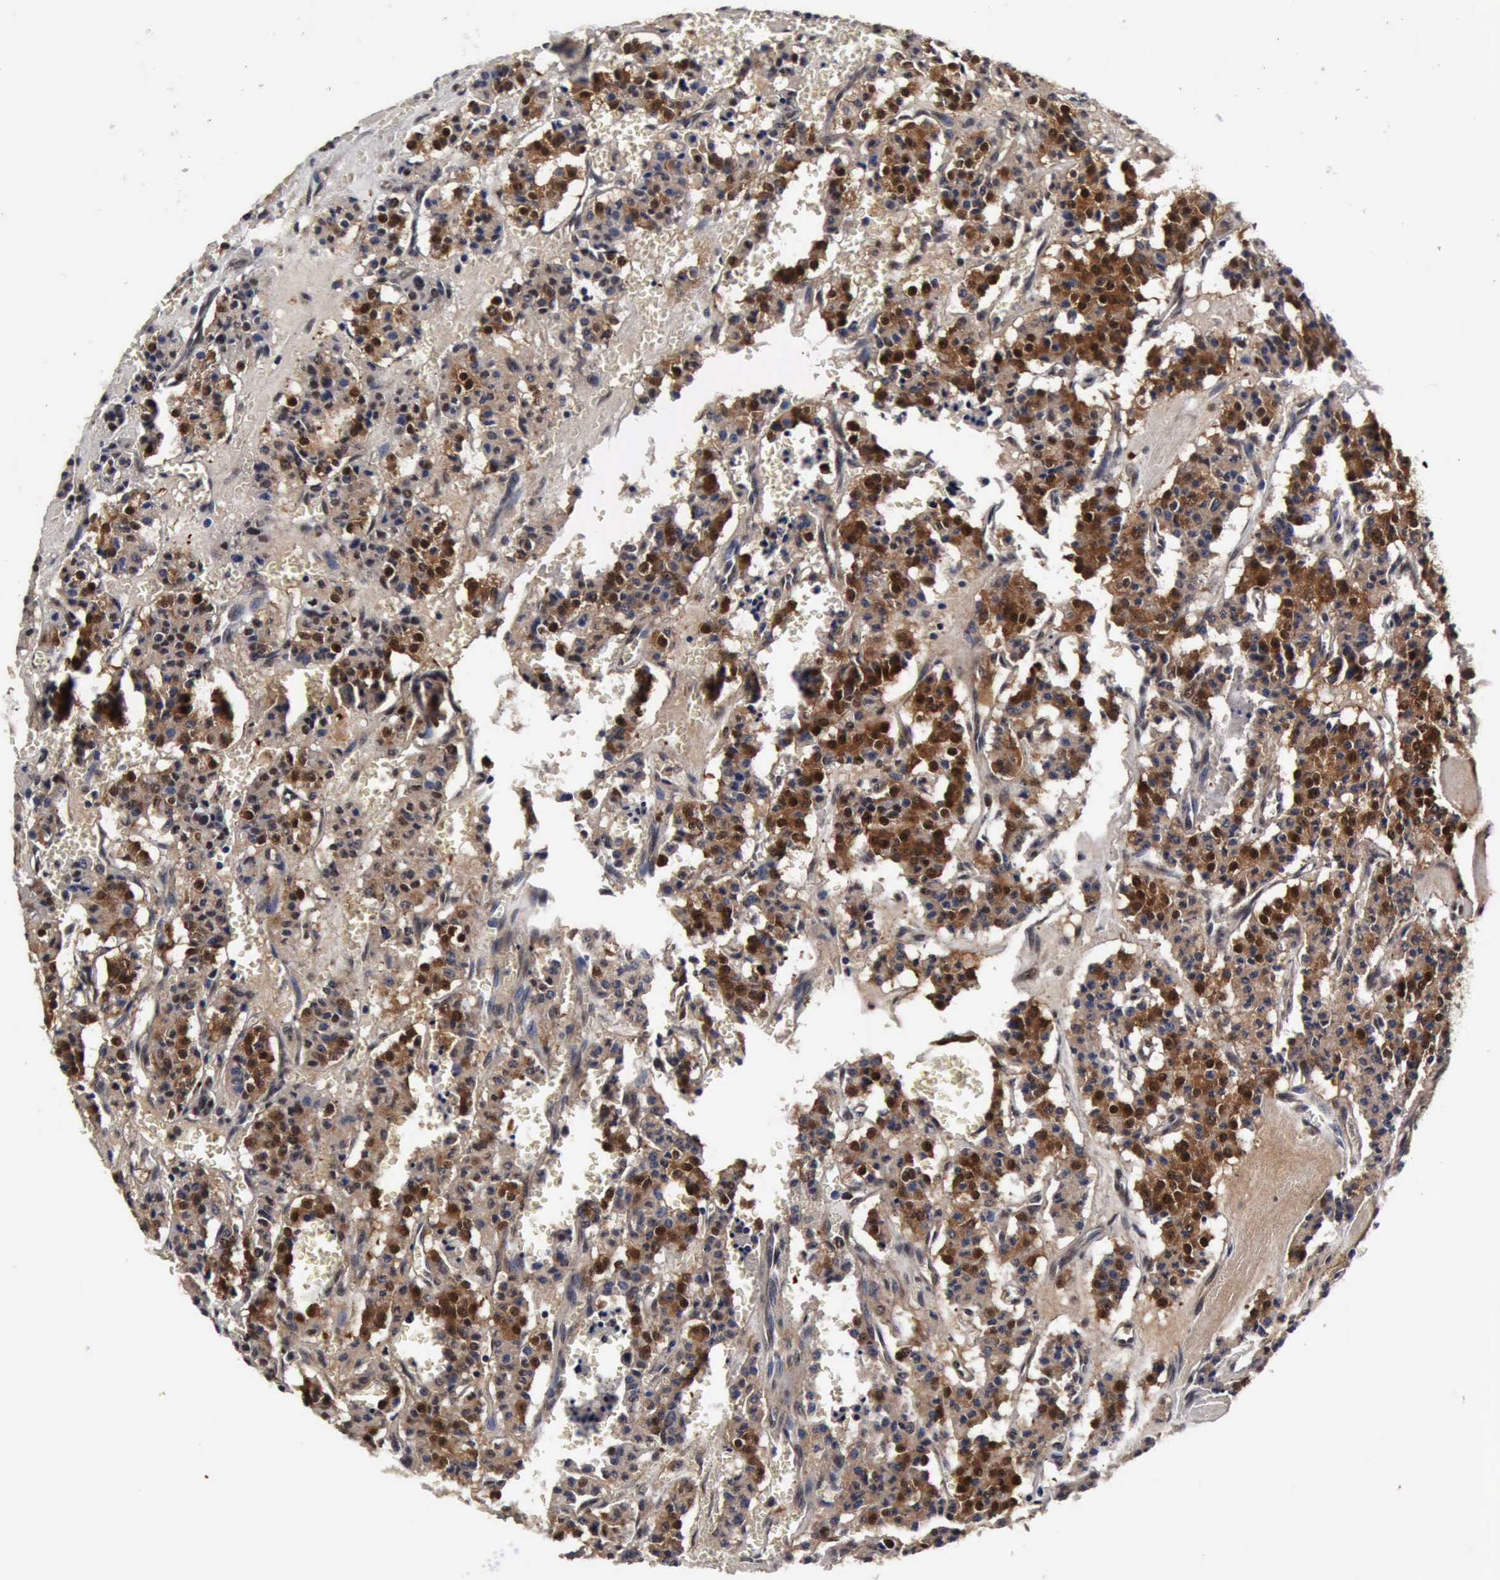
{"staining": {"intensity": "moderate", "quantity": ">75%", "location": "cytoplasmic/membranous,nuclear"}, "tissue": "carcinoid", "cell_type": "Tumor cells", "image_type": "cancer", "snomed": [{"axis": "morphology", "description": "Carcinoid, malignant, NOS"}, {"axis": "topography", "description": "Bronchus"}], "caption": "Protein staining exhibits moderate cytoplasmic/membranous and nuclear expression in approximately >75% of tumor cells in carcinoid. Using DAB (3,3'-diaminobenzidine) (brown) and hematoxylin (blue) stains, captured at high magnification using brightfield microscopy.", "gene": "UBC", "patient": {"sex": "male", "age": 55}}